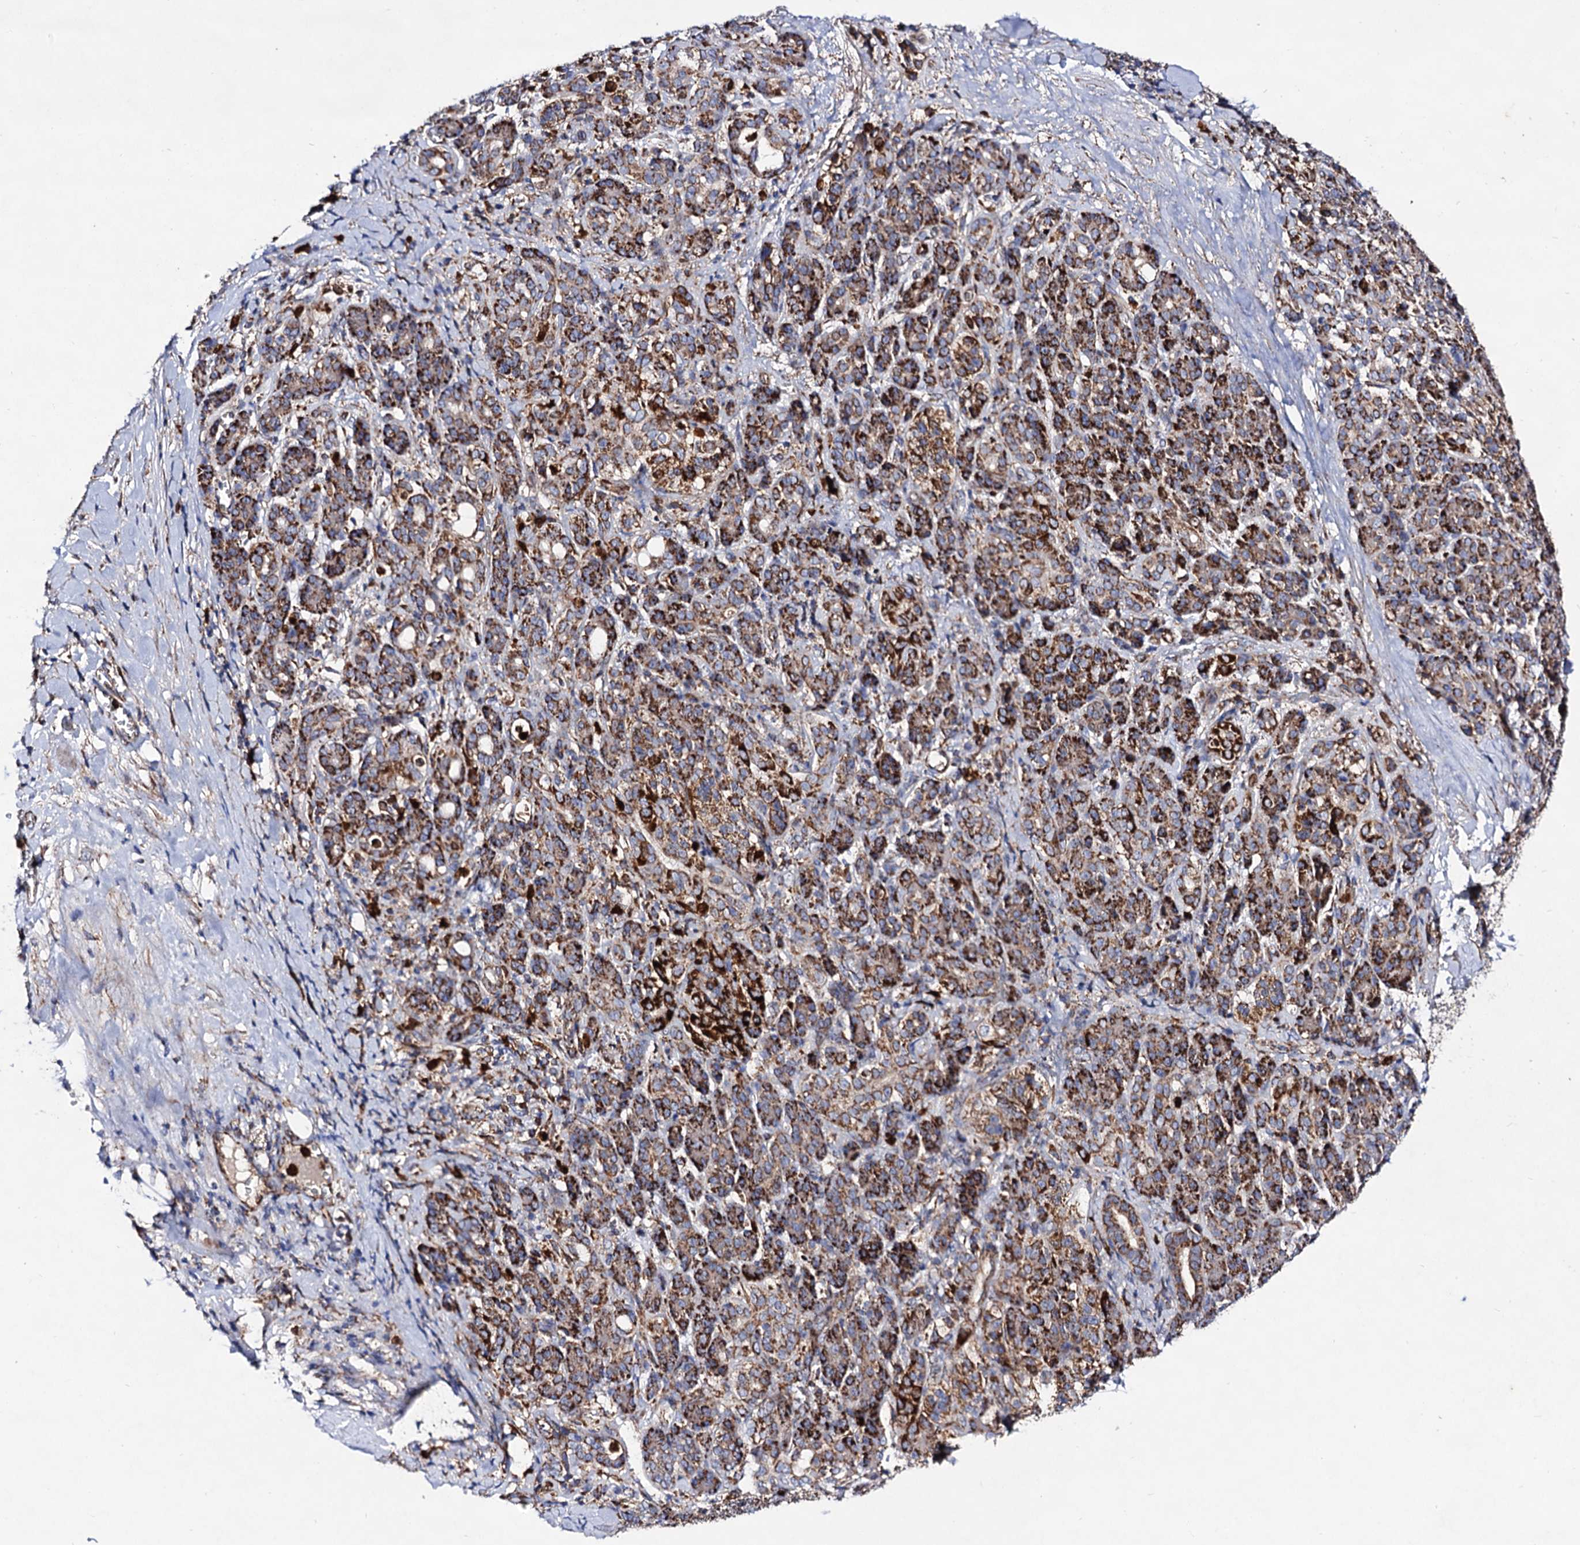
{"staining": {"intensity": "moderate", "quantity": ">75%", "location": "cytoplasmic/membranous"}, "tissue": "pancreatic cancer", "cell_type": "Tumor cells", "image_type": "cancer", "snomed": [{"axis": "morphology", "description": "Adenocarcinoma, NOS"}, {"axis": "topography", "description": "Pancreas"}], "caption": "Protein analysis of pancreatic adenocarcinoma tissue exhibits moderate cytoplasmic/membranous staining in about >75% of tumor cells.", "gene": "ACAD9", "patient": {"sex": "male", "age": 59}}